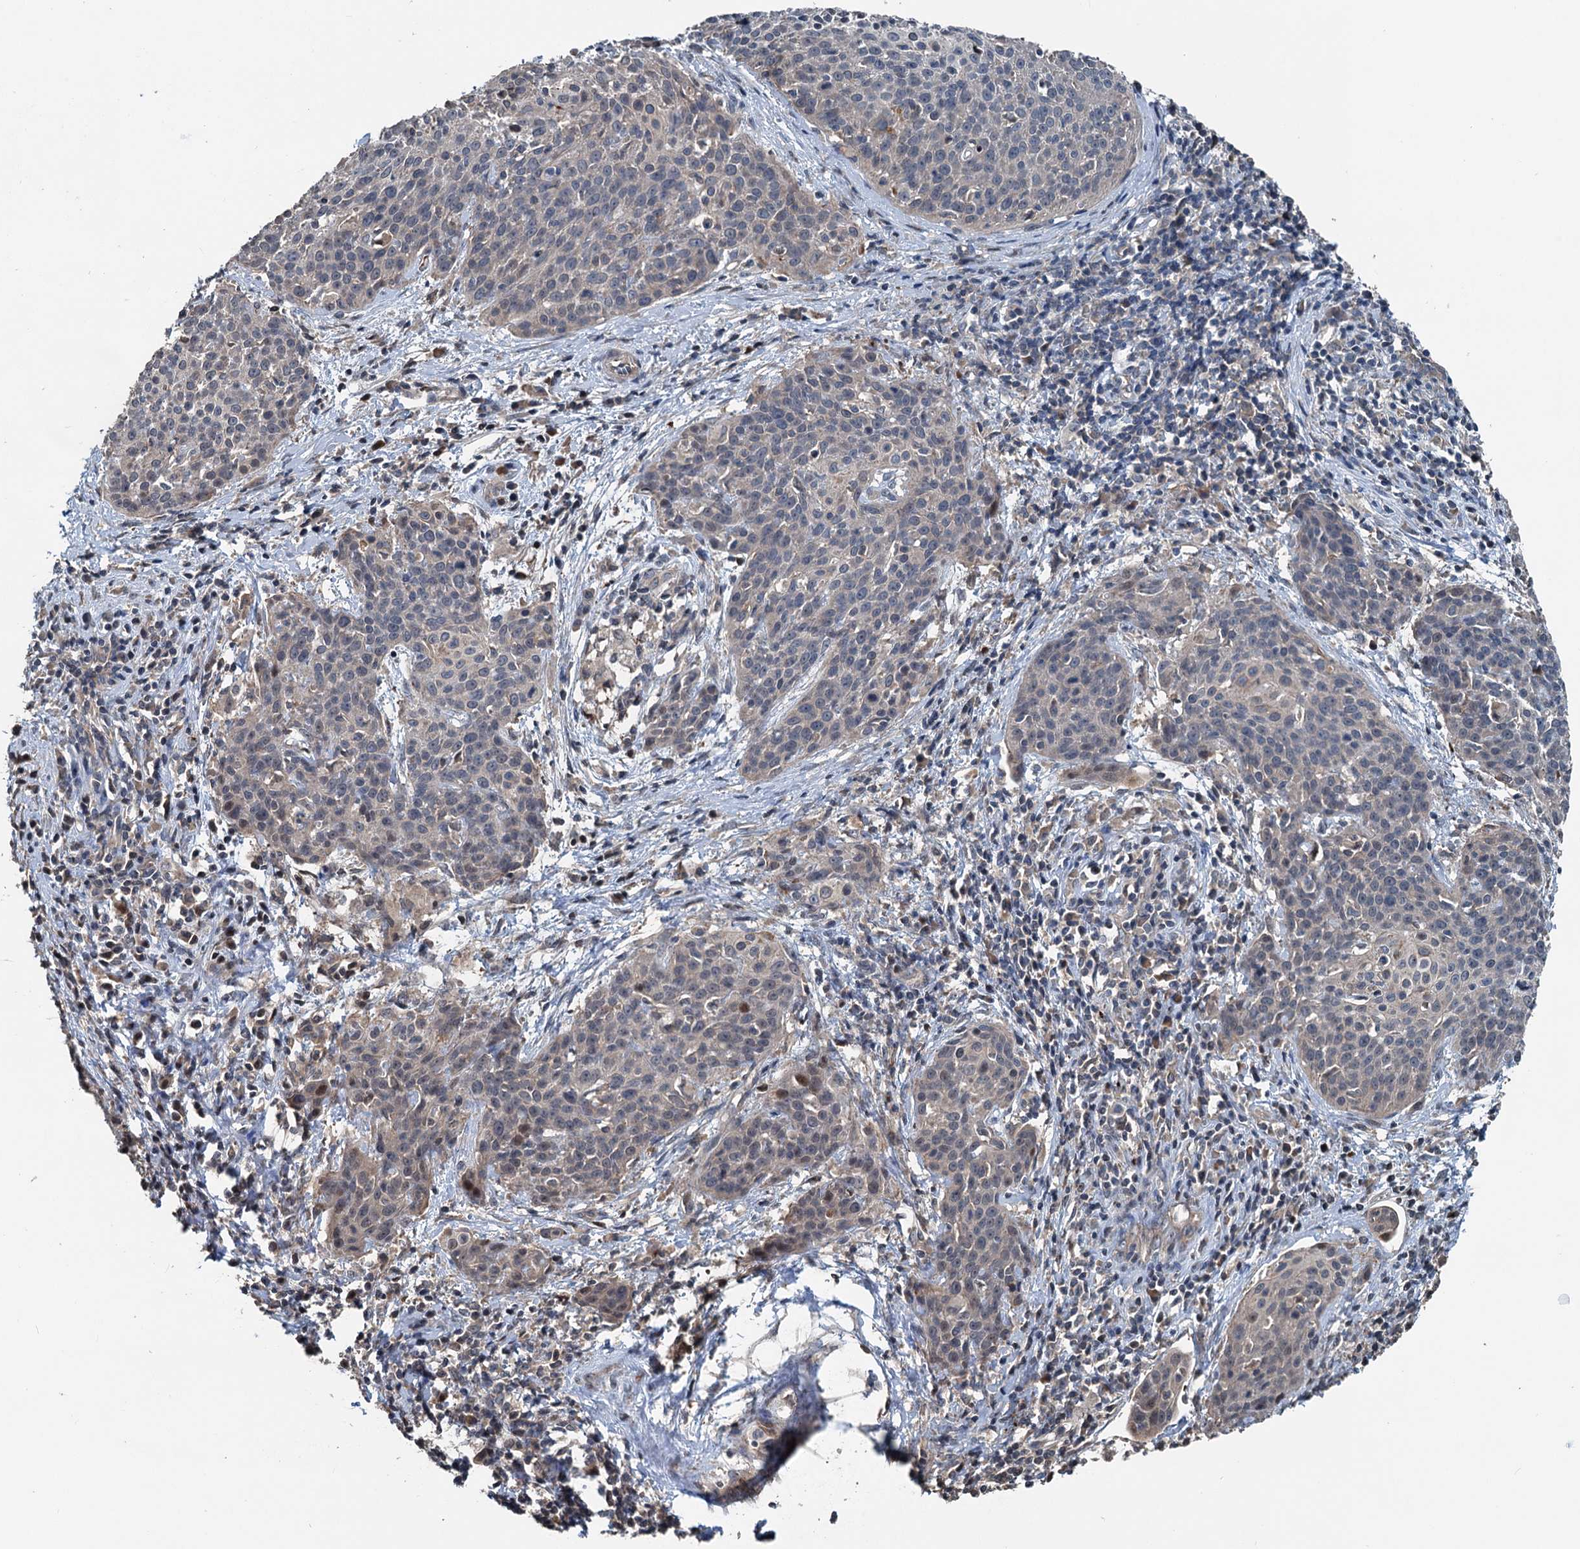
{"staining": {"intensity": "weak", "quantity": "<25%", "location": "cytoplasmic/membranous"}, "tissue": "cervical cancer", "cell_type": "Tumor cells", "image_type": "cancer", "snomed": [{"axis": "morphology", "description": "Squamous cell carcinoma, NOS"}, {"axis": "topography", "description": "Cervix"}], "caption": "This photomicrograph is of squamous cell carcinoma (cervical) stained with IHC to label a protein in brown with the nuclei are counter-stained blue. There is no staining in tumor cells.", "gene": "TEDC1", "patient": {"sex": "female", "age": 38}}